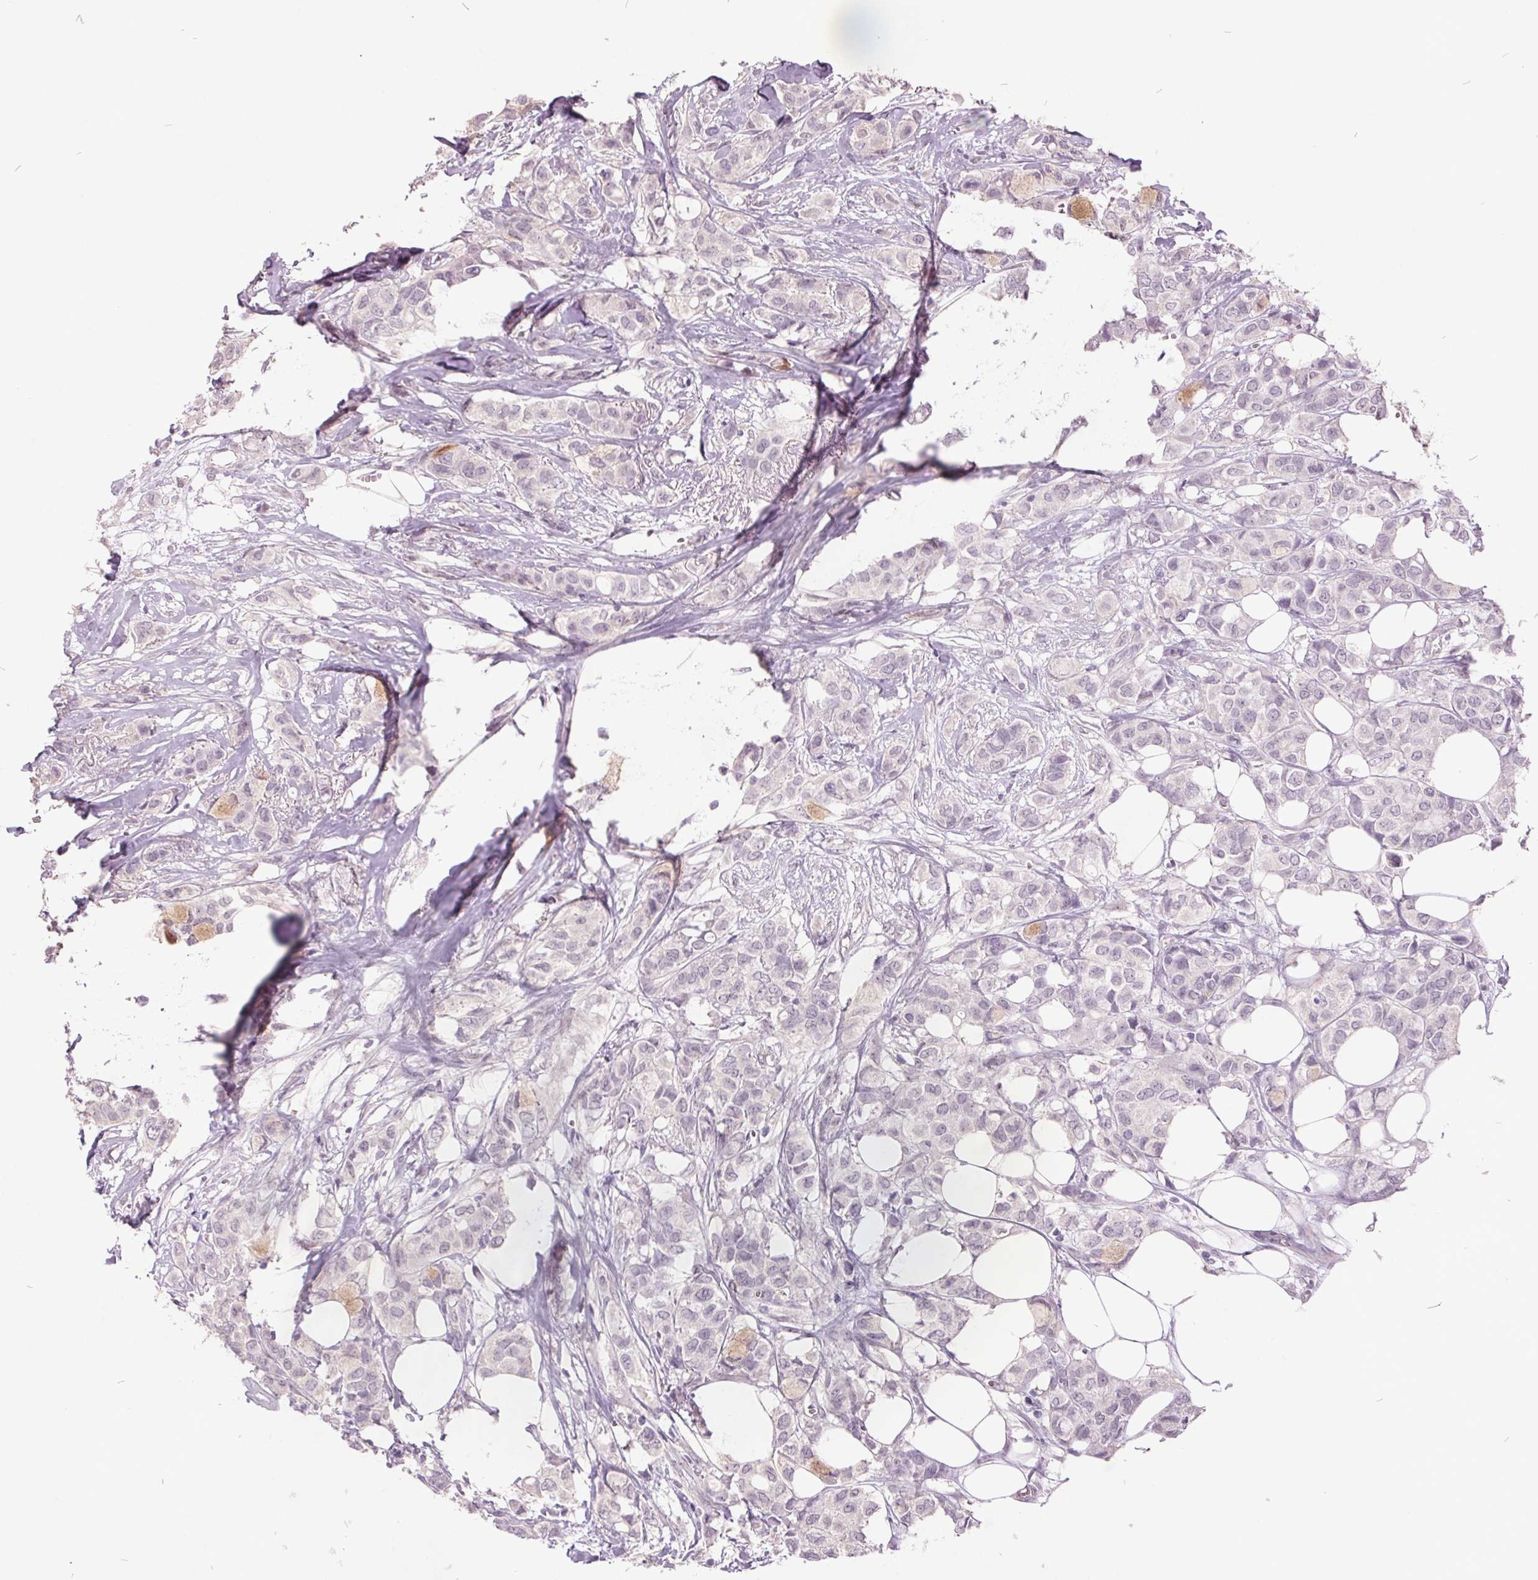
{"staining": {"intensity": "negative", "quantity": "none", "location": "none"}, "tissue": "breast cancer", "cell_type": "Tumor cells", "image_type": "cancer", "snomed": [{"axis": "morphology", "description": "Duct carcinoma"}, {"axis": "topography", "description": "Breast"}], "caption": "Immunohistochemistry (IHC) image of neoplastic tissue: breast cancer stained with DAB displays no significant protein staining in tumor cells.", "gene": "C2orf16", "patient": {"sex": "female", "age": 85}}